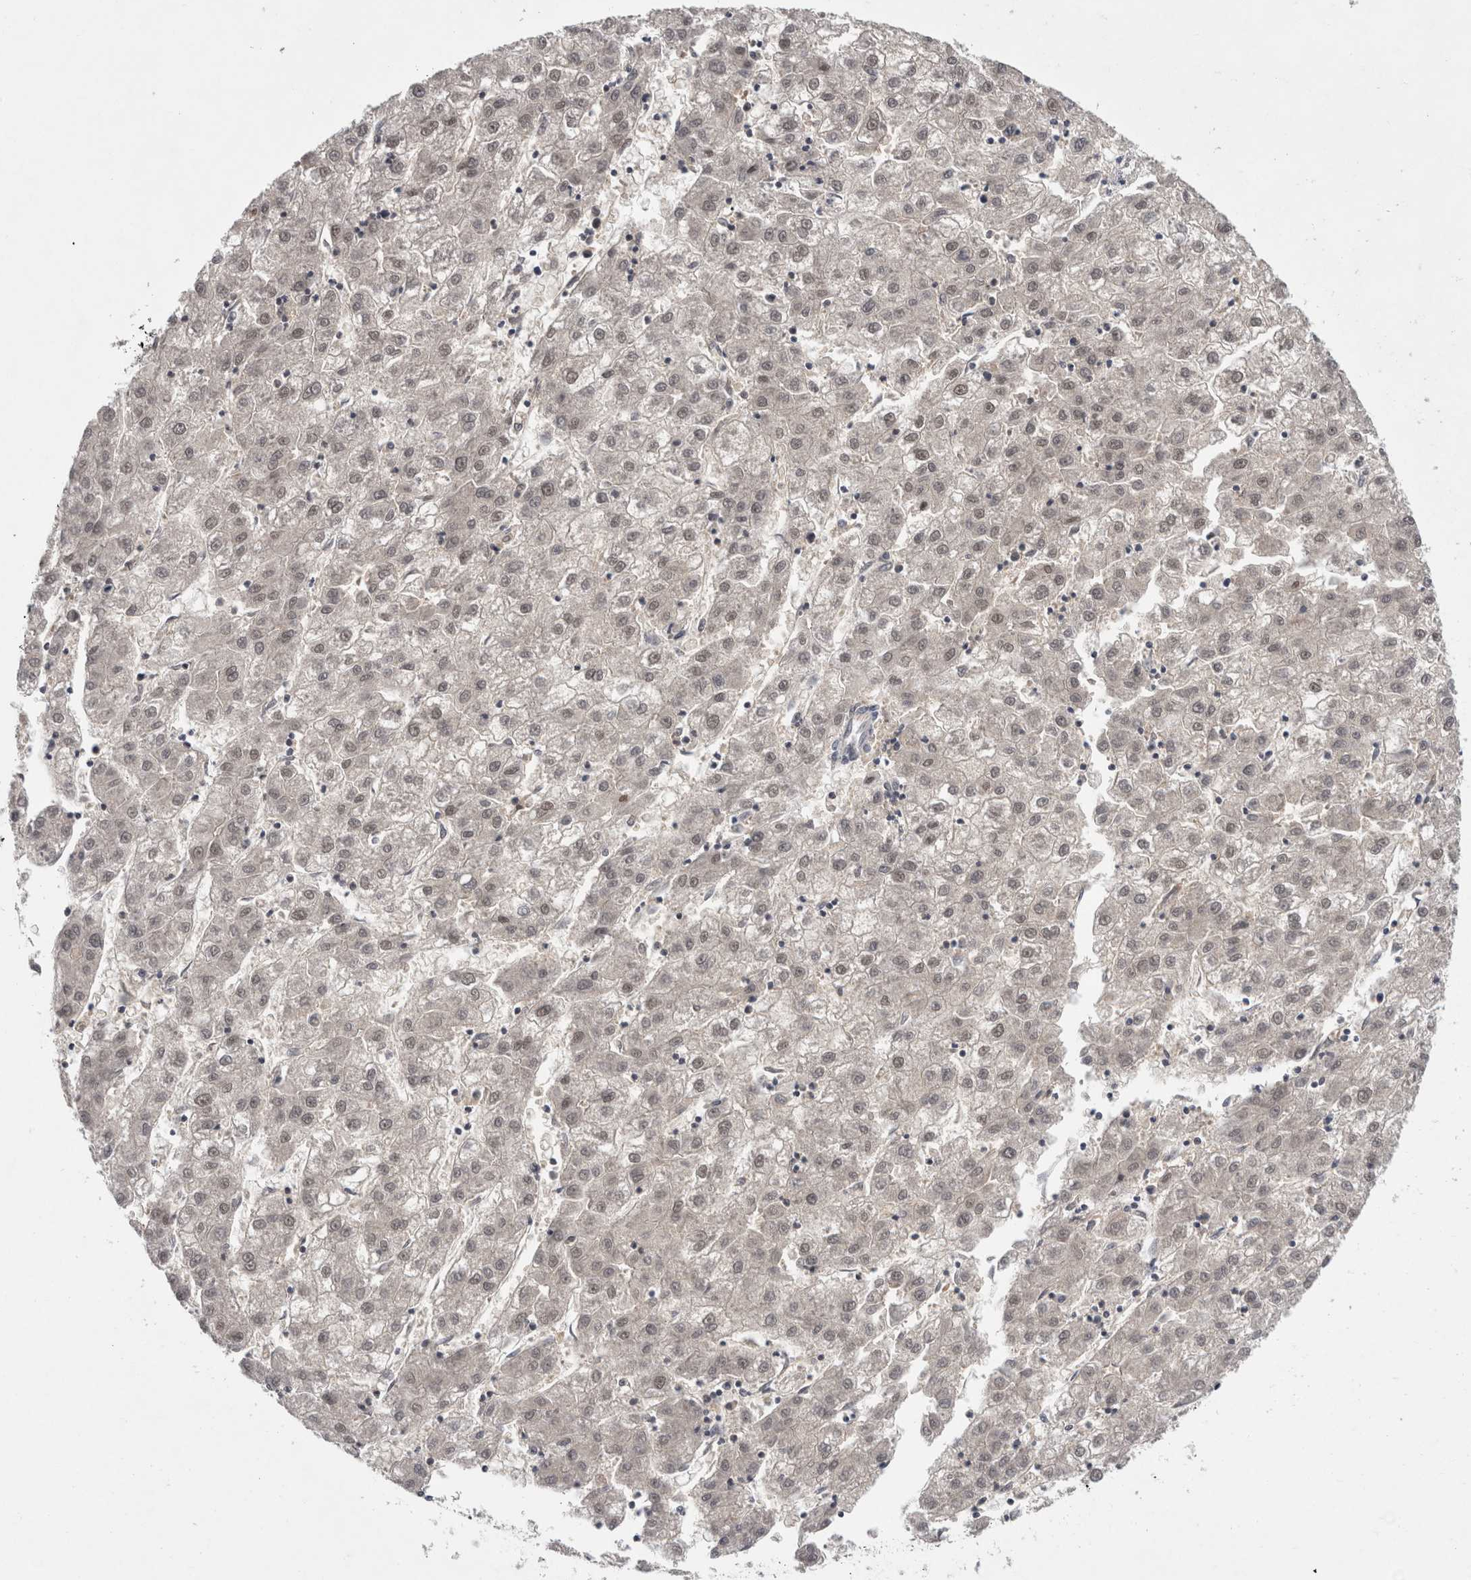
{"staining": {"intensity": "weak", "quantity": ">75%", "location": "nuclear"}, "tissue": "liver cancer", "cell_type": "Tumor cells", "image_type": "cancer", "snomed": [{"axis": "morphology", "description": "Carcinoma, Hepatocellular, NOS"}, {"axis": "topography", "description": "Liver"}], "caption": "Immunohistochemistry of liver cancer reveals low levels of weak nuclear positivity in about >75% of tumor cells. Nuclei are stained in blue.", "gene": "PSMB2", "patient": {"sex": "male", "age": 72}}